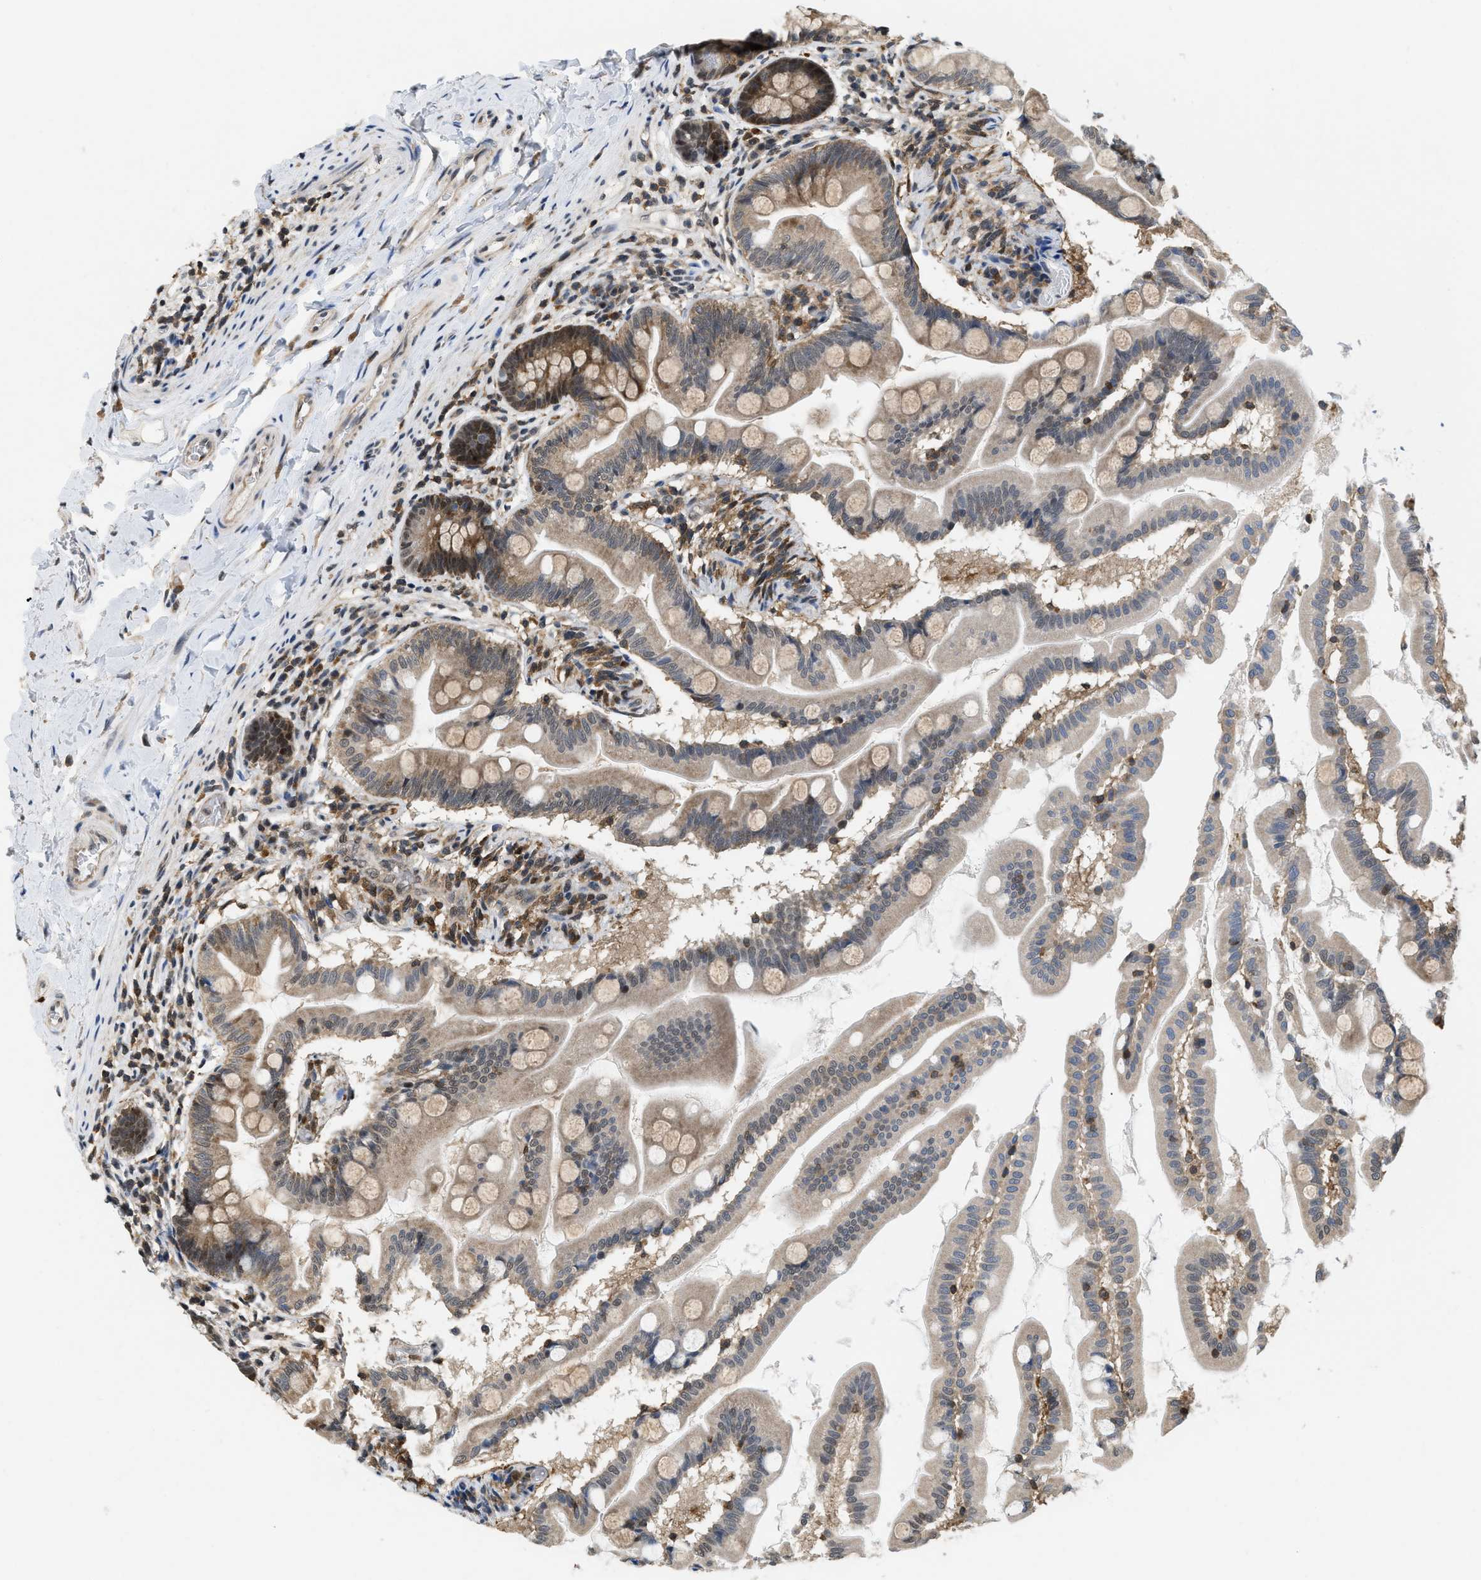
{"staining": {"intensity": "moderate", "quantity": ">75%", "location": "cytoplasmic/membranous"}, "tissue": "small intestine", "cell_type": "Glandular cells", "image_type": "normal", "snomed": [{"axis": "morphology", "description": "Normal tissue, NOS"}, {"axis": "topography", "description": "Small intestine"}], "caption": "Protein expression analysis of normal small intestine demonstrates moderate cytoplasmic/membranous expression in approximately >75% of glandular cells. The staining is performed using DAB (3,3'-diaminobenzidine) brown chromogen to label protein expression. The nuclei are counter-stained blue using hematoxylin.", "gene": "ATF7IP", "patient": {"sex": "female", "age": 56}}